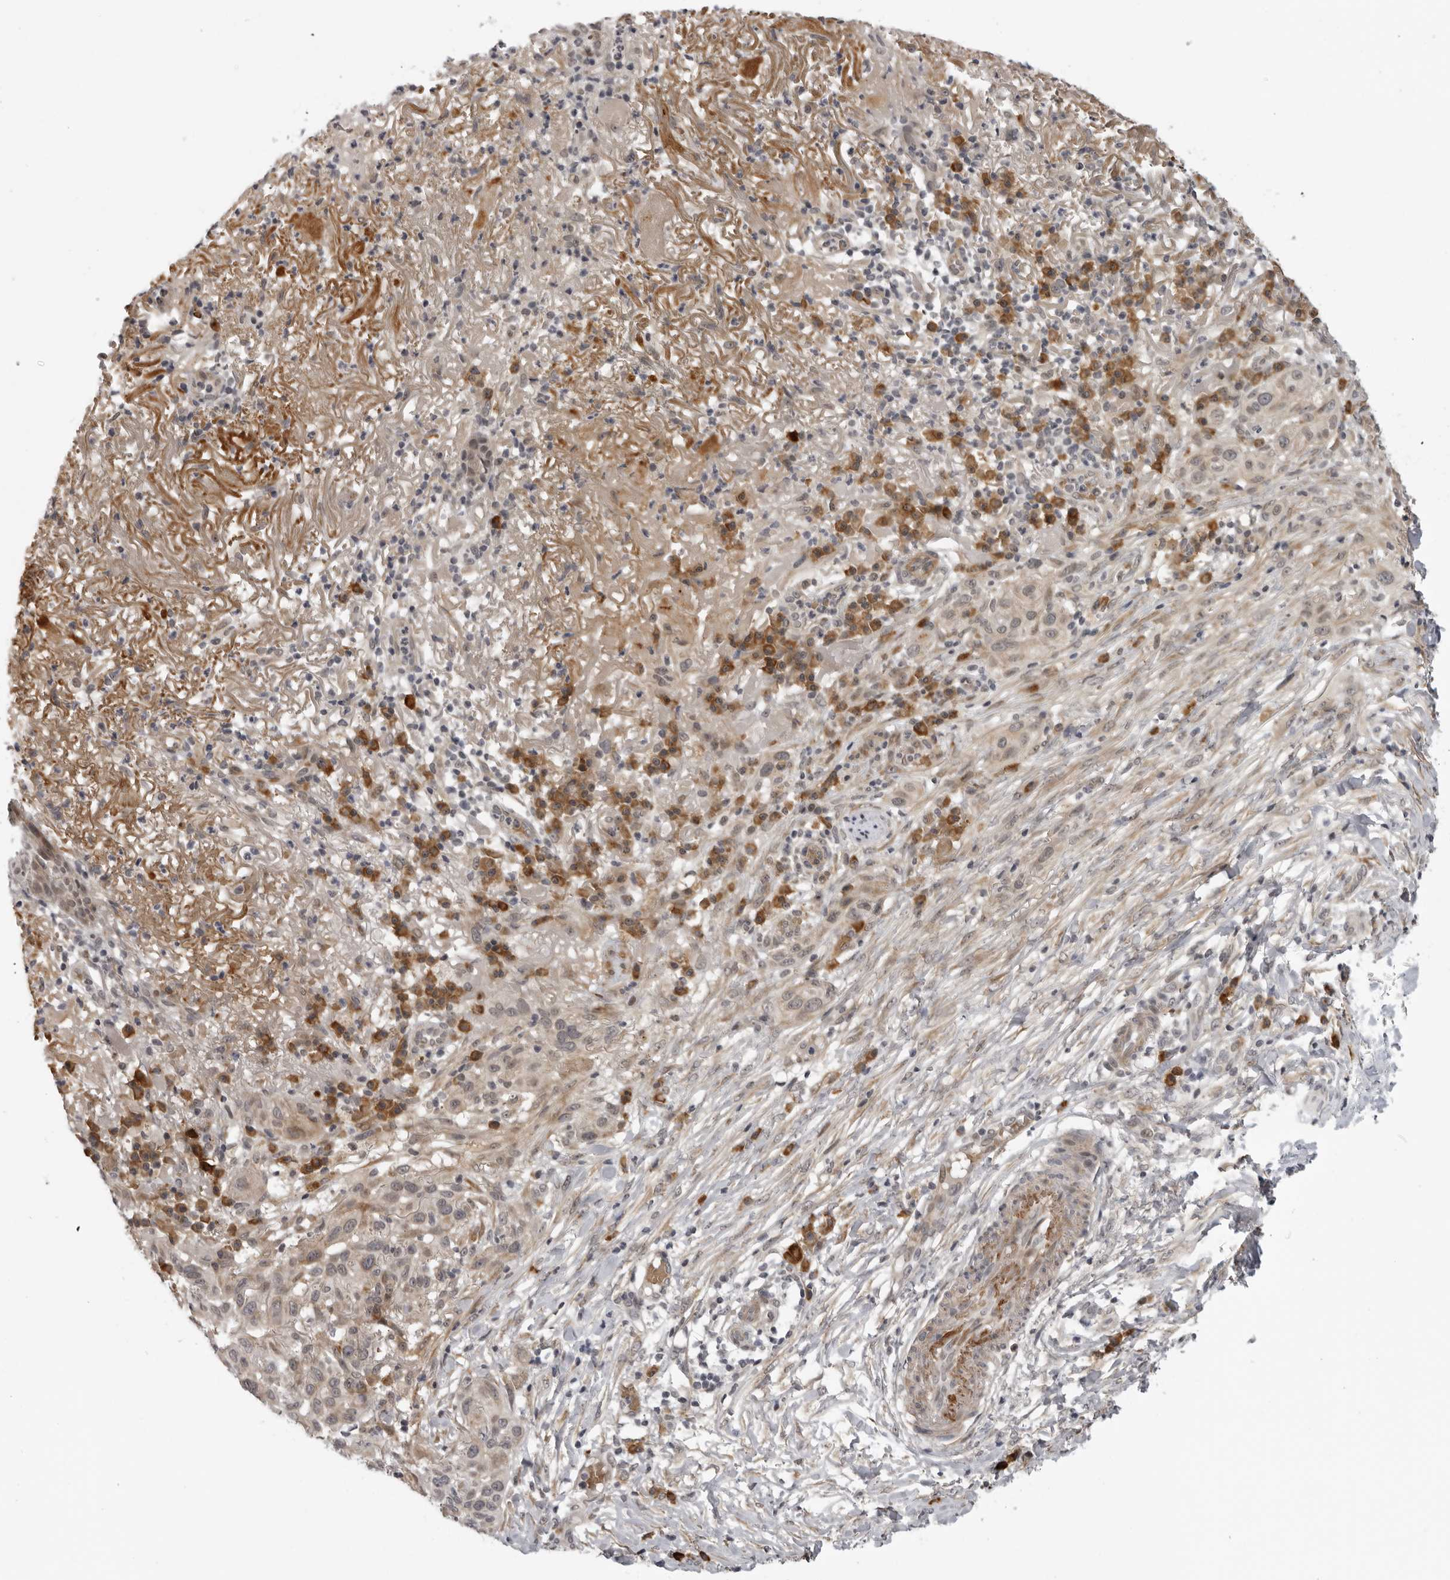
{"staining": {"intensity": "weak", "quantity": ">75%", "location": "cytoplasmic/membranous,nuclear"}, "tissue": "skin cancer", "cell_type": "Tumor cells", "image_type": "cancer", "snomed": [{"axis": "morphology", "description": "Normal tissue, NOS"}, {"axis": "morphology", "description": "Squamous cell carcinoma, NOS"}, {"axis": "topography", "description": "Skin"}], "caption": "Skin squamous cell carcinoma stained with DAB (3,3'-diaminobenzidine) immunohistochemistry displays low levels of weak cytoplasmic/membranous and nuclear positivity in about >75% of tumor cells. (brown staining indicates protein expression, while blue staining denotes nuclei).", "gene": "ALPK2", "patient": {"sex": "female", "age": 96}}